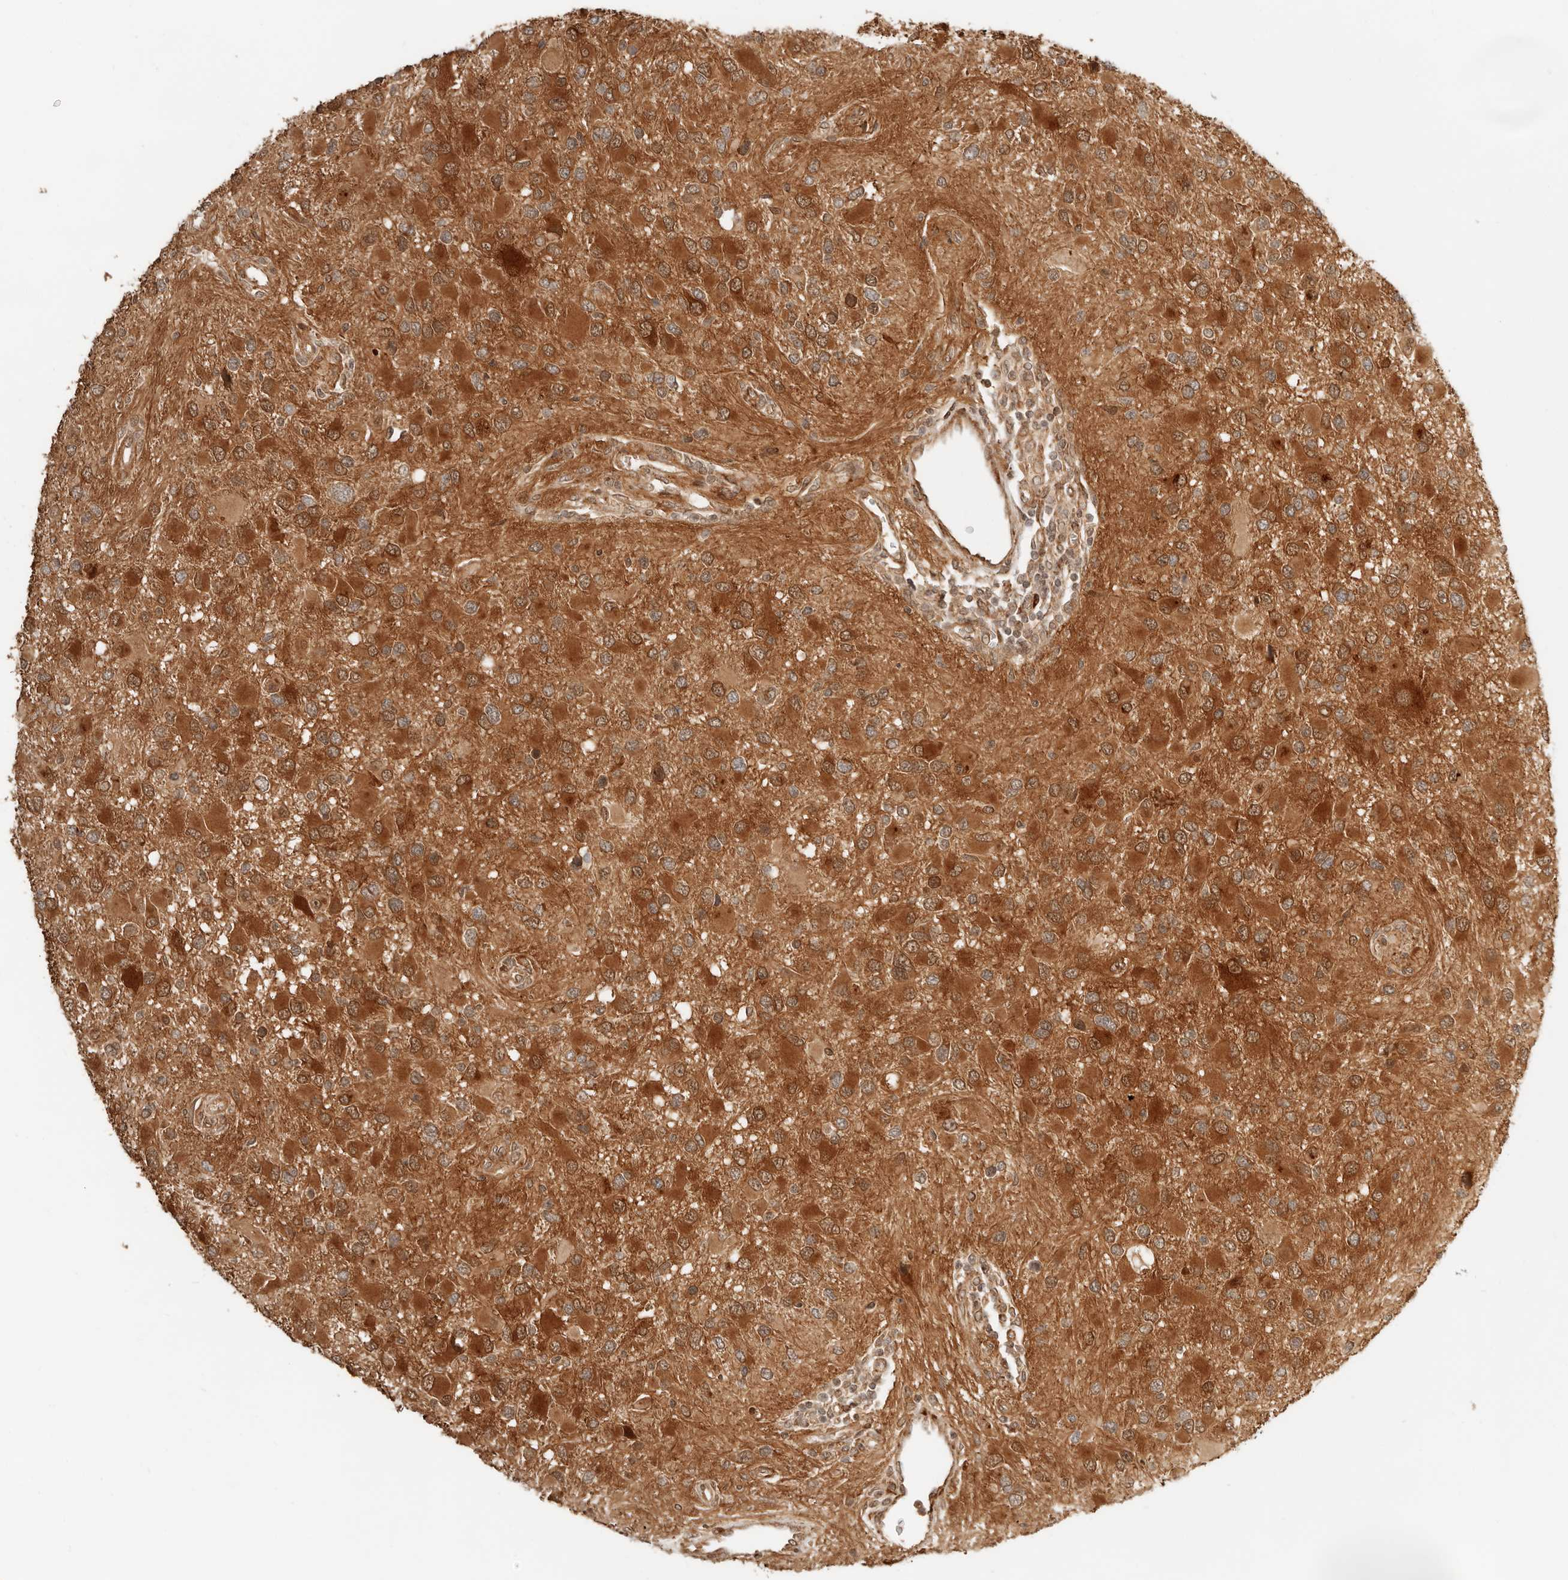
{"staining": {"intensity": "moderate", "quantity": ">75%", "location": "cytoplasmic/membranous,nuclear"}, "tissue": "glioma", "cell_type": "Tumor cells", "image_type": "cancer", "snomed": [{"axis": "morphology", "description": "Glioma, malignant, High grade"}, {"axis": "topography", "description": "Brain"}], "caption": "About >75% of tumor cells in human glioma exhibit moderate cytoplasmic/membranous and nuclear protein positivity as visualized by brown immunohistochemical staining.", "gene": "BAALC", "patient": {"sex": "male", "age": 53}}